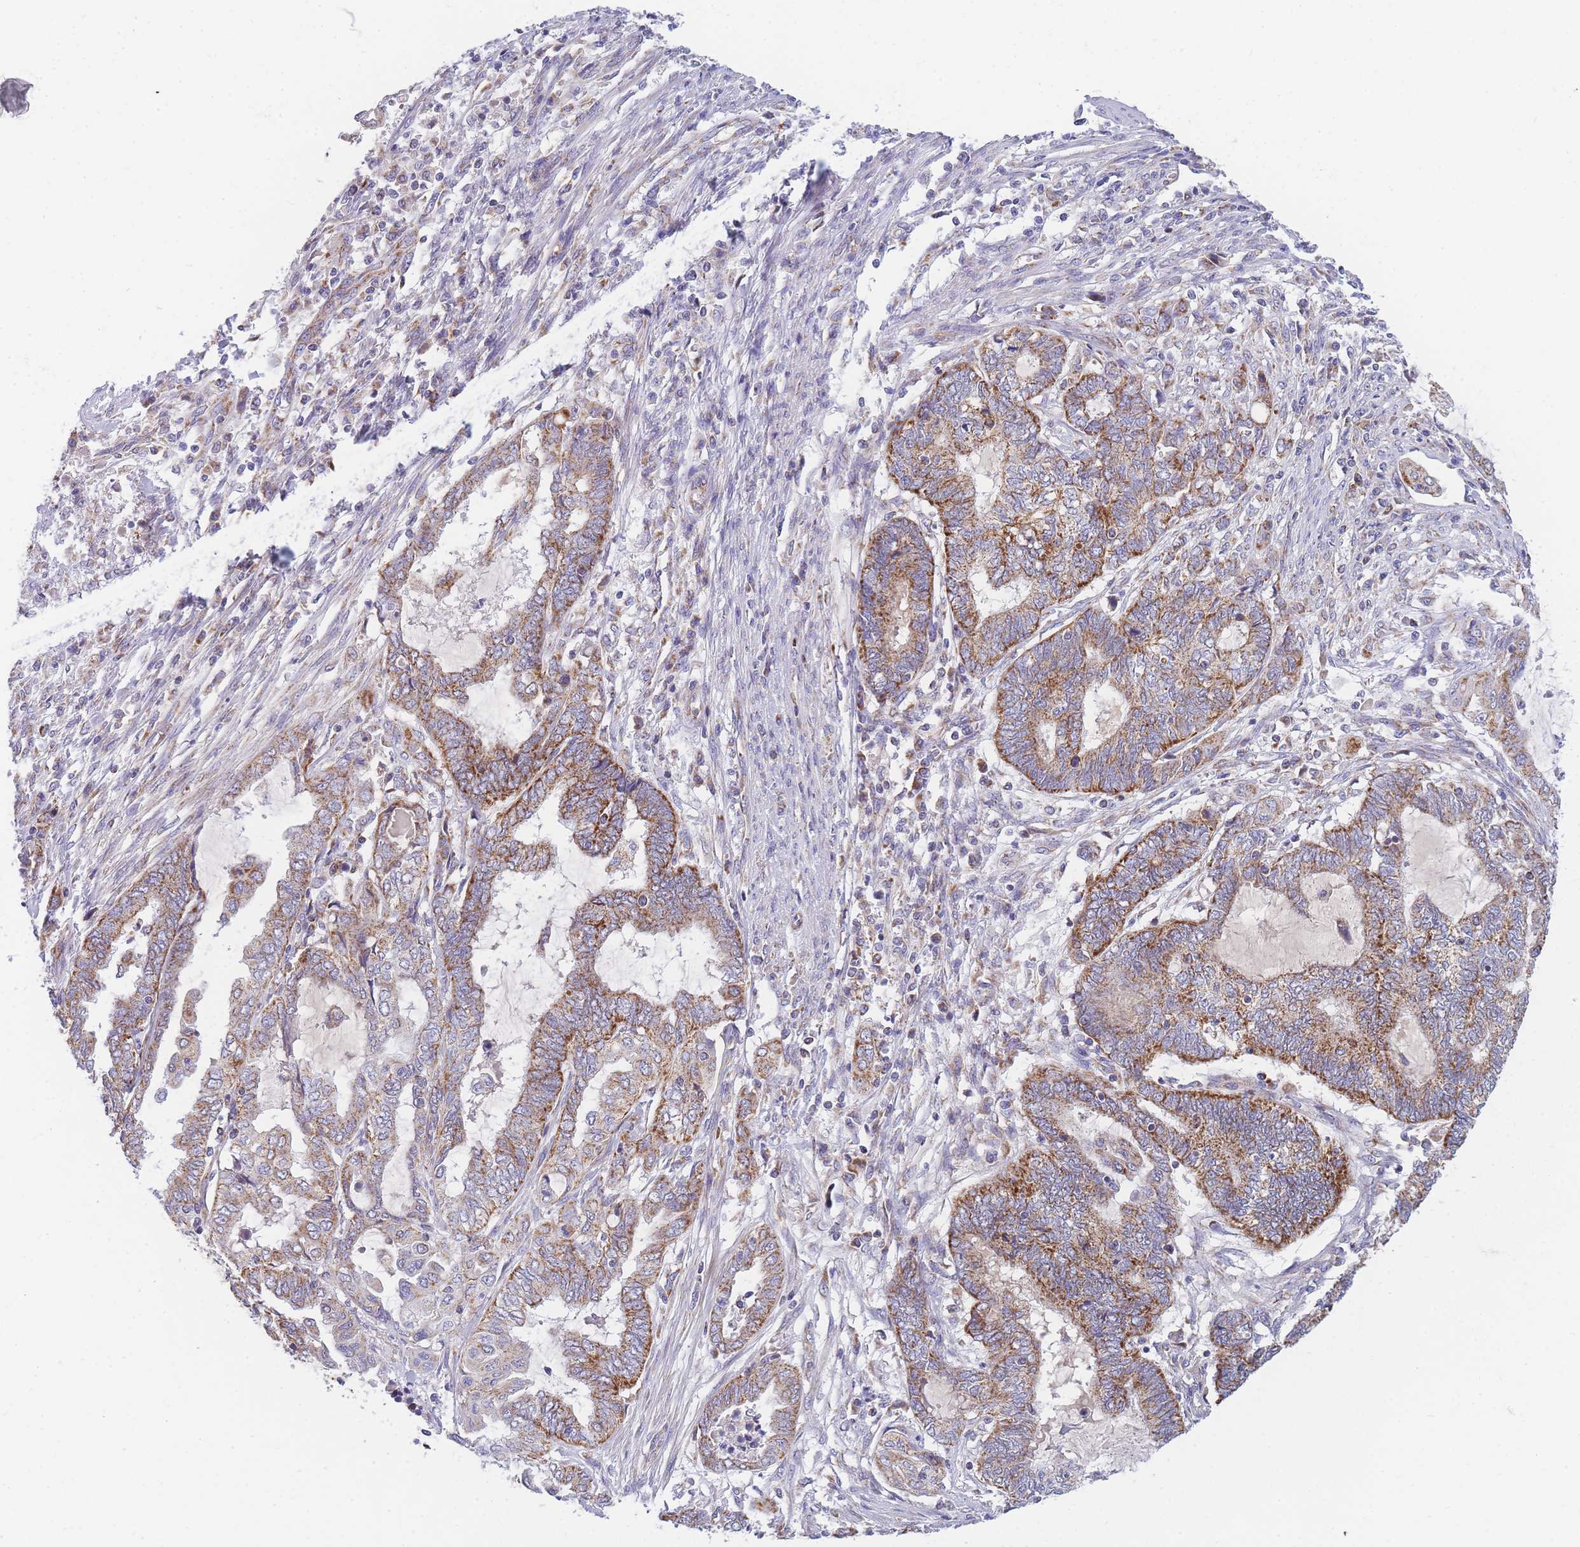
{"staining": {"intensity": "moderate", "quantity": "25%-75%", "location": "cytoplasmic/membranous"}, "tissue": "endometrial cancer", "cell_type": "Tumor cells", "image_type": "cancer", "snomed": [{"axis": "morphology", "description": "Adenocarcinoma, NOS"}, {"axis": "topography", "description": "Uterus"}, {"axis": "topography", "description": "Endometrium"}], "caption": "Moderate cytoplasmic/membranous staining for a protein is appreciated in about 25%-75% of tumor cells of endometrial cancer (adenocarcinoma) using IHC.", "gene": "MRPS11", "patient": {"sex": "female", "age": 70}}